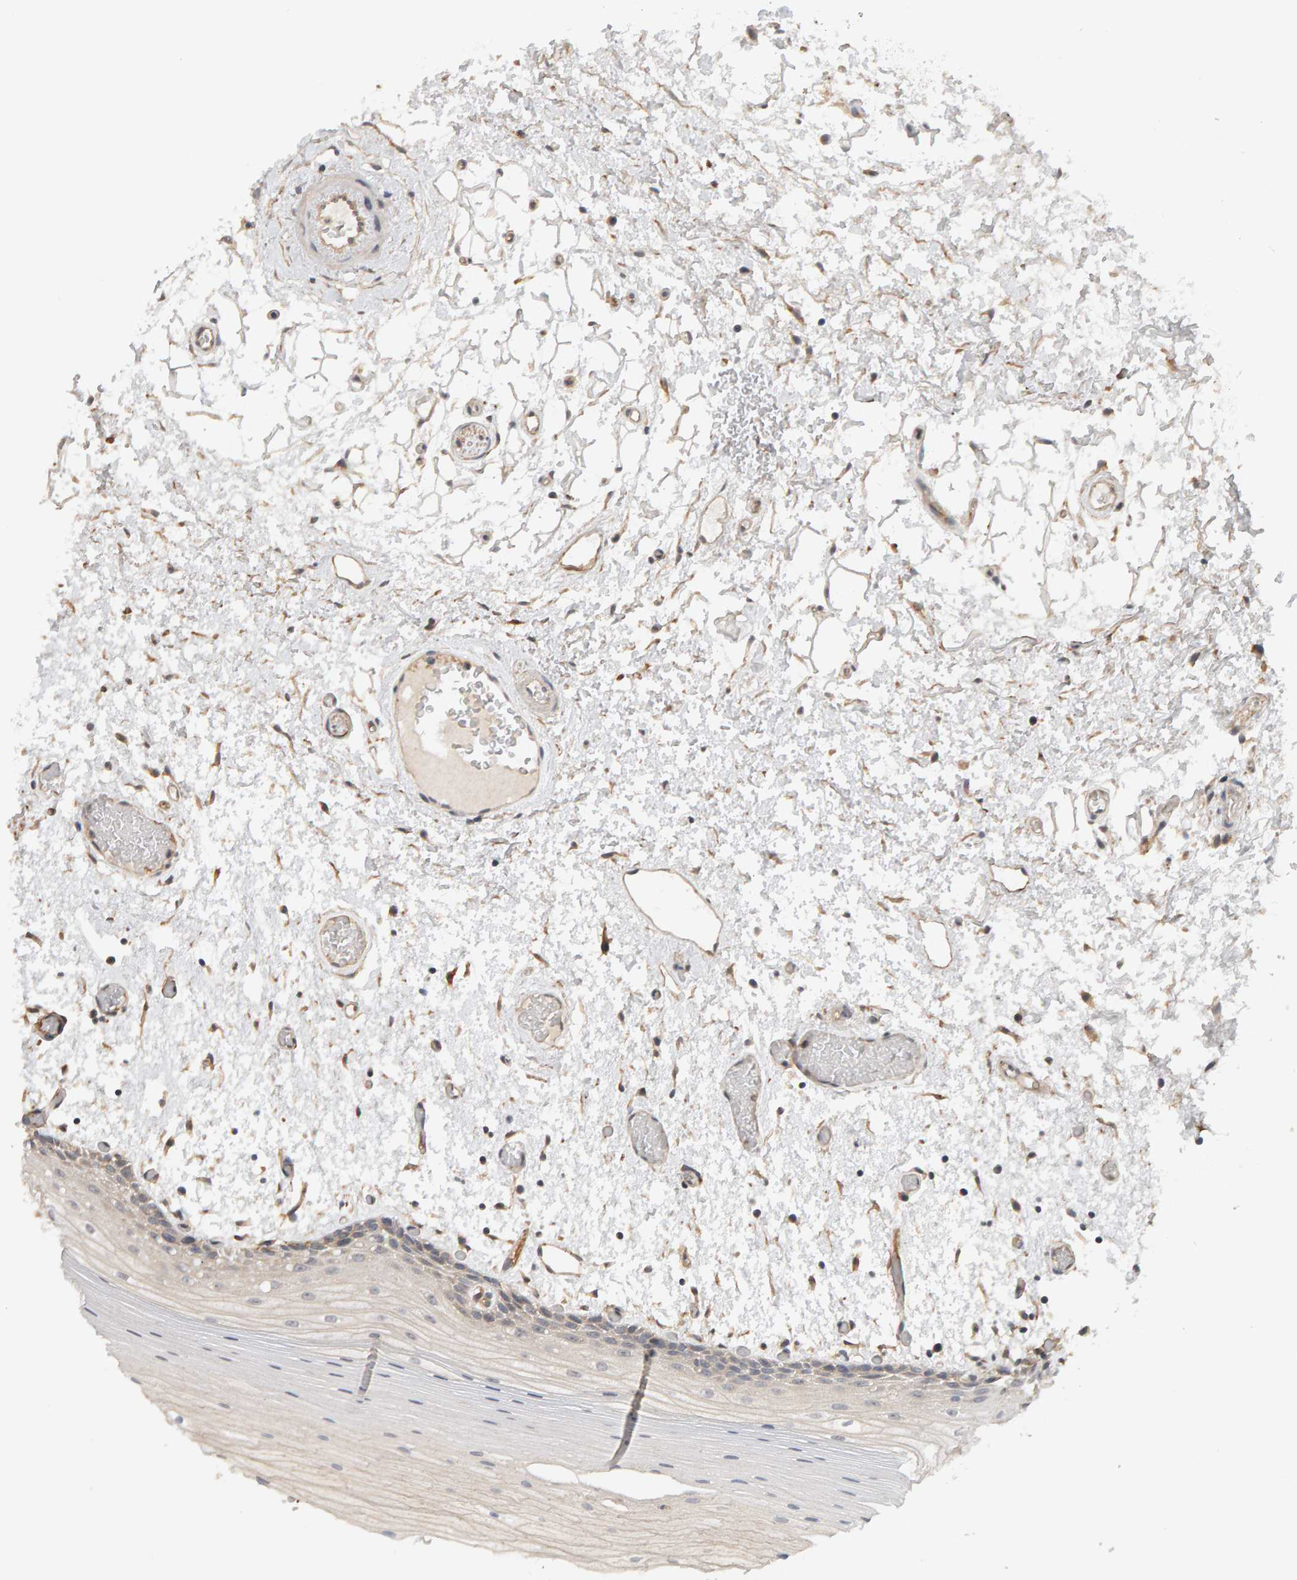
{"staining": {"intensity": "weak", "quantity": "<25%", "location": "cytoplasmic/membranous"}, "tissue": "oral mucosa", "cell_type": "Squamous epithelial cells", "image_type": "normal", "snomed": [{"axis": "morphology", "description": "Normal tissue, NOS"}, {"axis": "topography", "description": "Oral tissue"}], "caption": "Immunohistochemical staining of normal oral mucosa demonstrates no significant staining in squamous epithelial cells.", "gene": "PPP1R16A", "patient": {"sex": "male", "age": 52}}